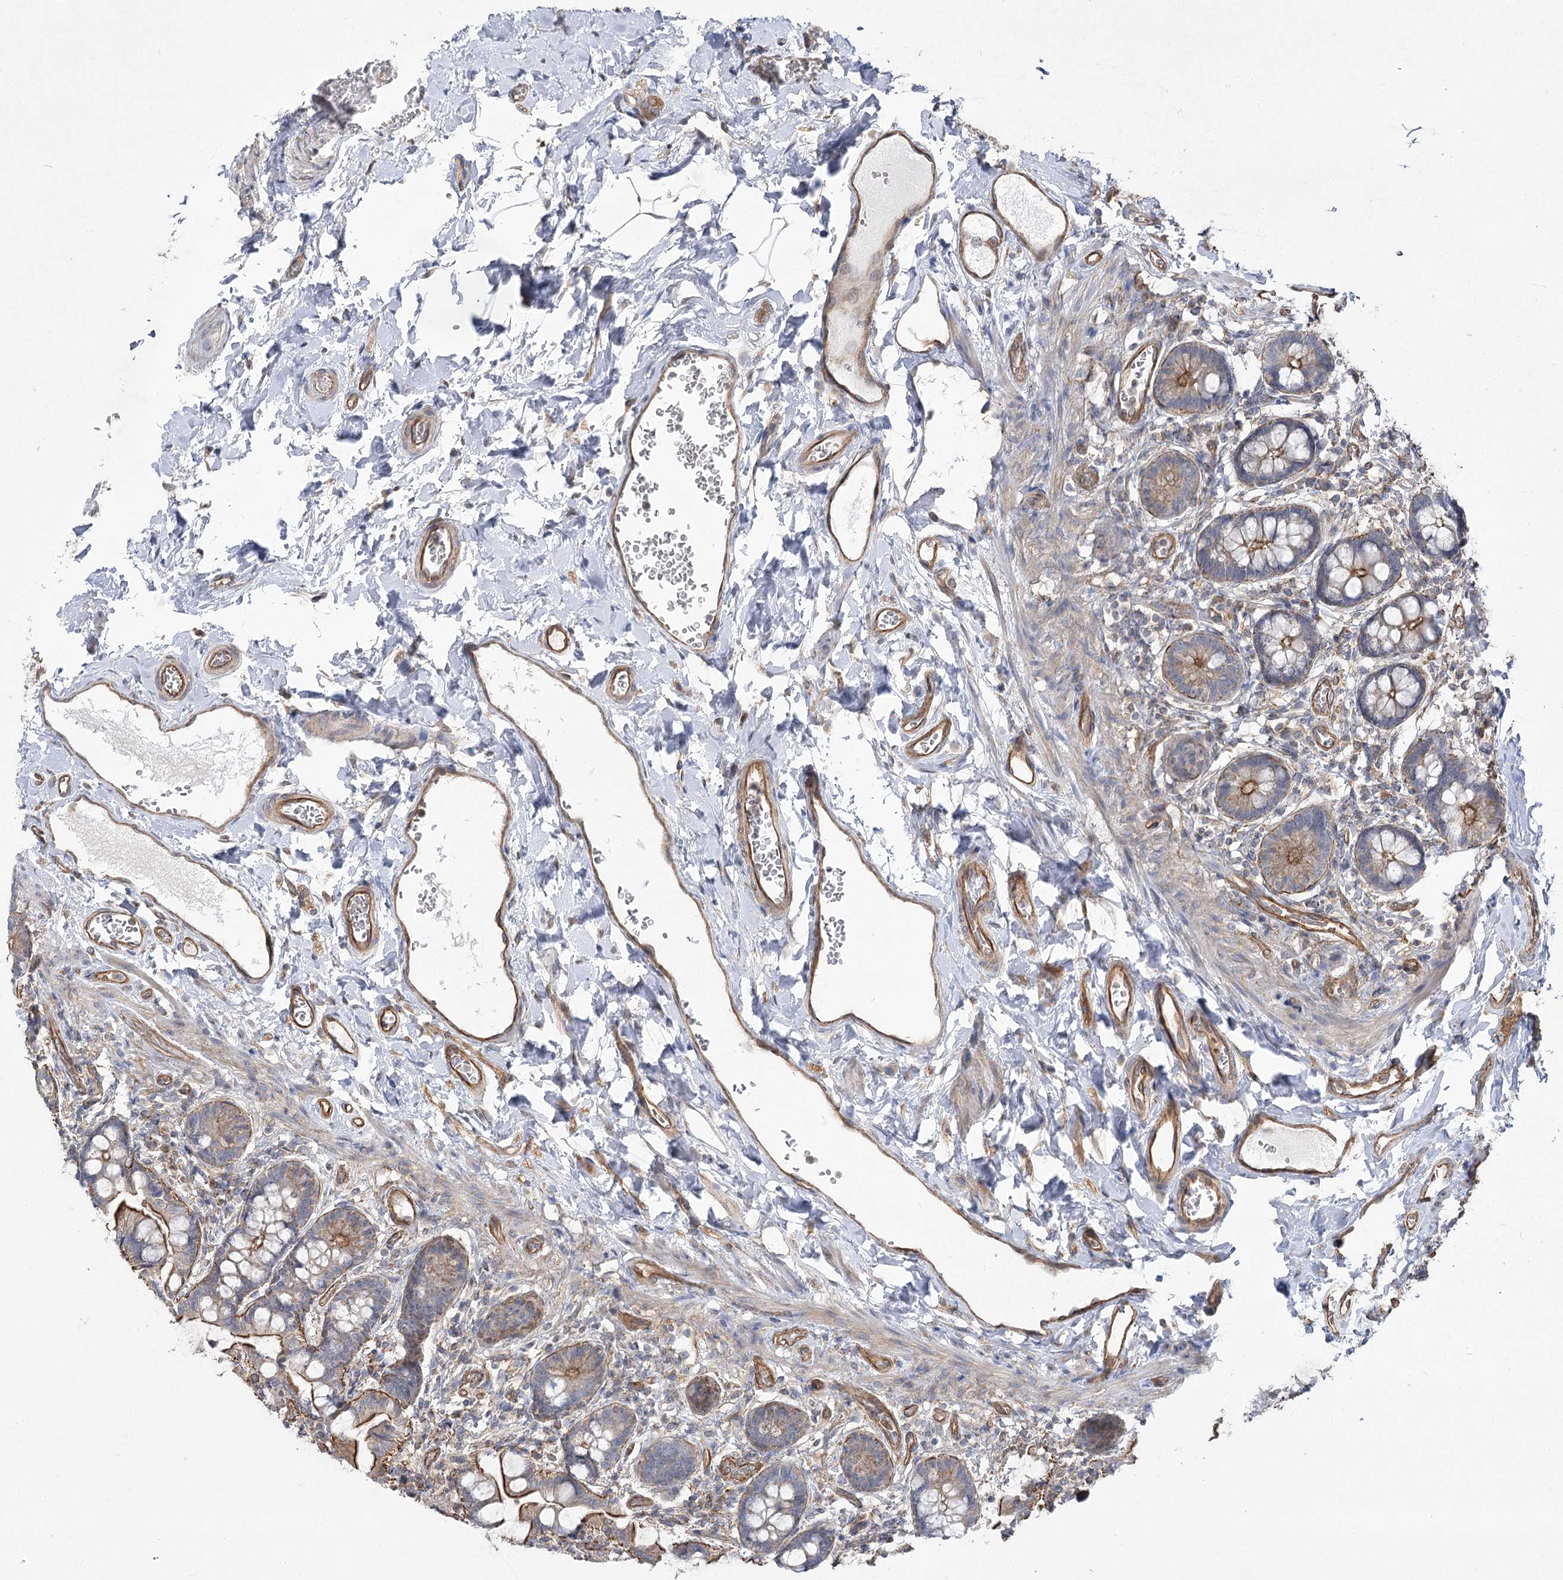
{"staining": {"intensity": "strong", "quantity": ">75%", "location": "cytoplasmic/membranous"}, "tissue": "small intestine", "cell_type": "Glandular cells", "image_type": "normal", "snomed": [{"axis": "morphology", "description": "Normal tissue, NOS"}, {"axis": "topography", "description": "Small intestine"}], "caption": "Protein positivity by IHC reveals strong cytoplasmic/membranous positivity in approximately >75% of glandular cells in unremarkable small intestine.", "gene": "SH3BP5L", "patient": {"sex": "male", "age": 52}}